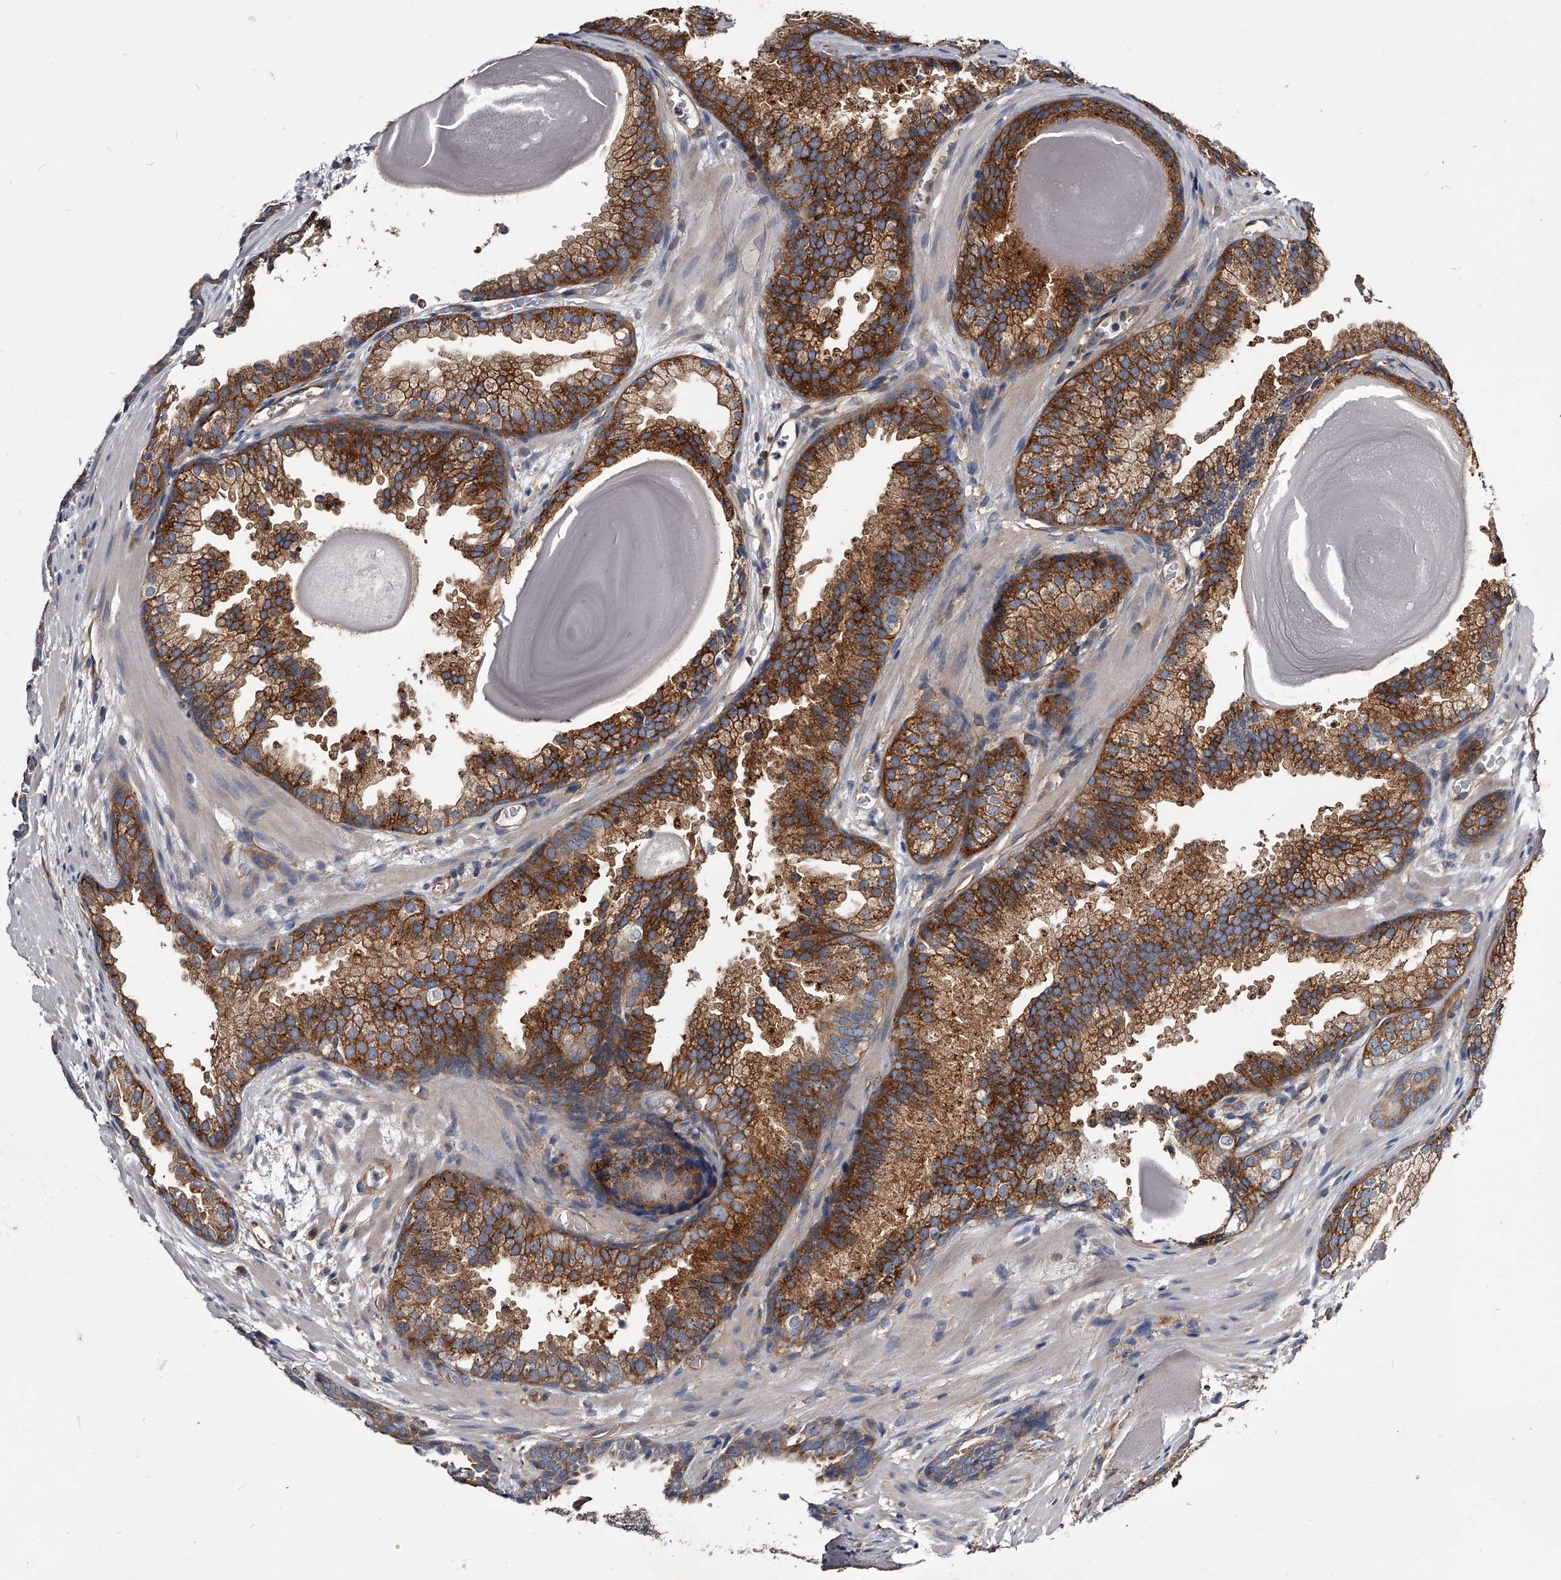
{"staining": {"intensity": "strong", "quantity": ">75%", "location": "cytoplasmic/membranous"}, "tissue": "prostate cancer", "cell_type": "Tumor cells", "image_type": "cancer", "snomed": [{"axis": "morphology", "description": "Adenocarcinoma, High grade"}, {"axis": "topography", "description": "Prostate"}], "caption": "There is high levels of strong cytoplasmic/membranous expression in tumor cells of adenocarcinoma (high-grade) (prostate), as demonstrated by immunohistochemical staining (brown color).", "gene": "GAPVD1", "patient": {"sex": "male", "age": 62}}